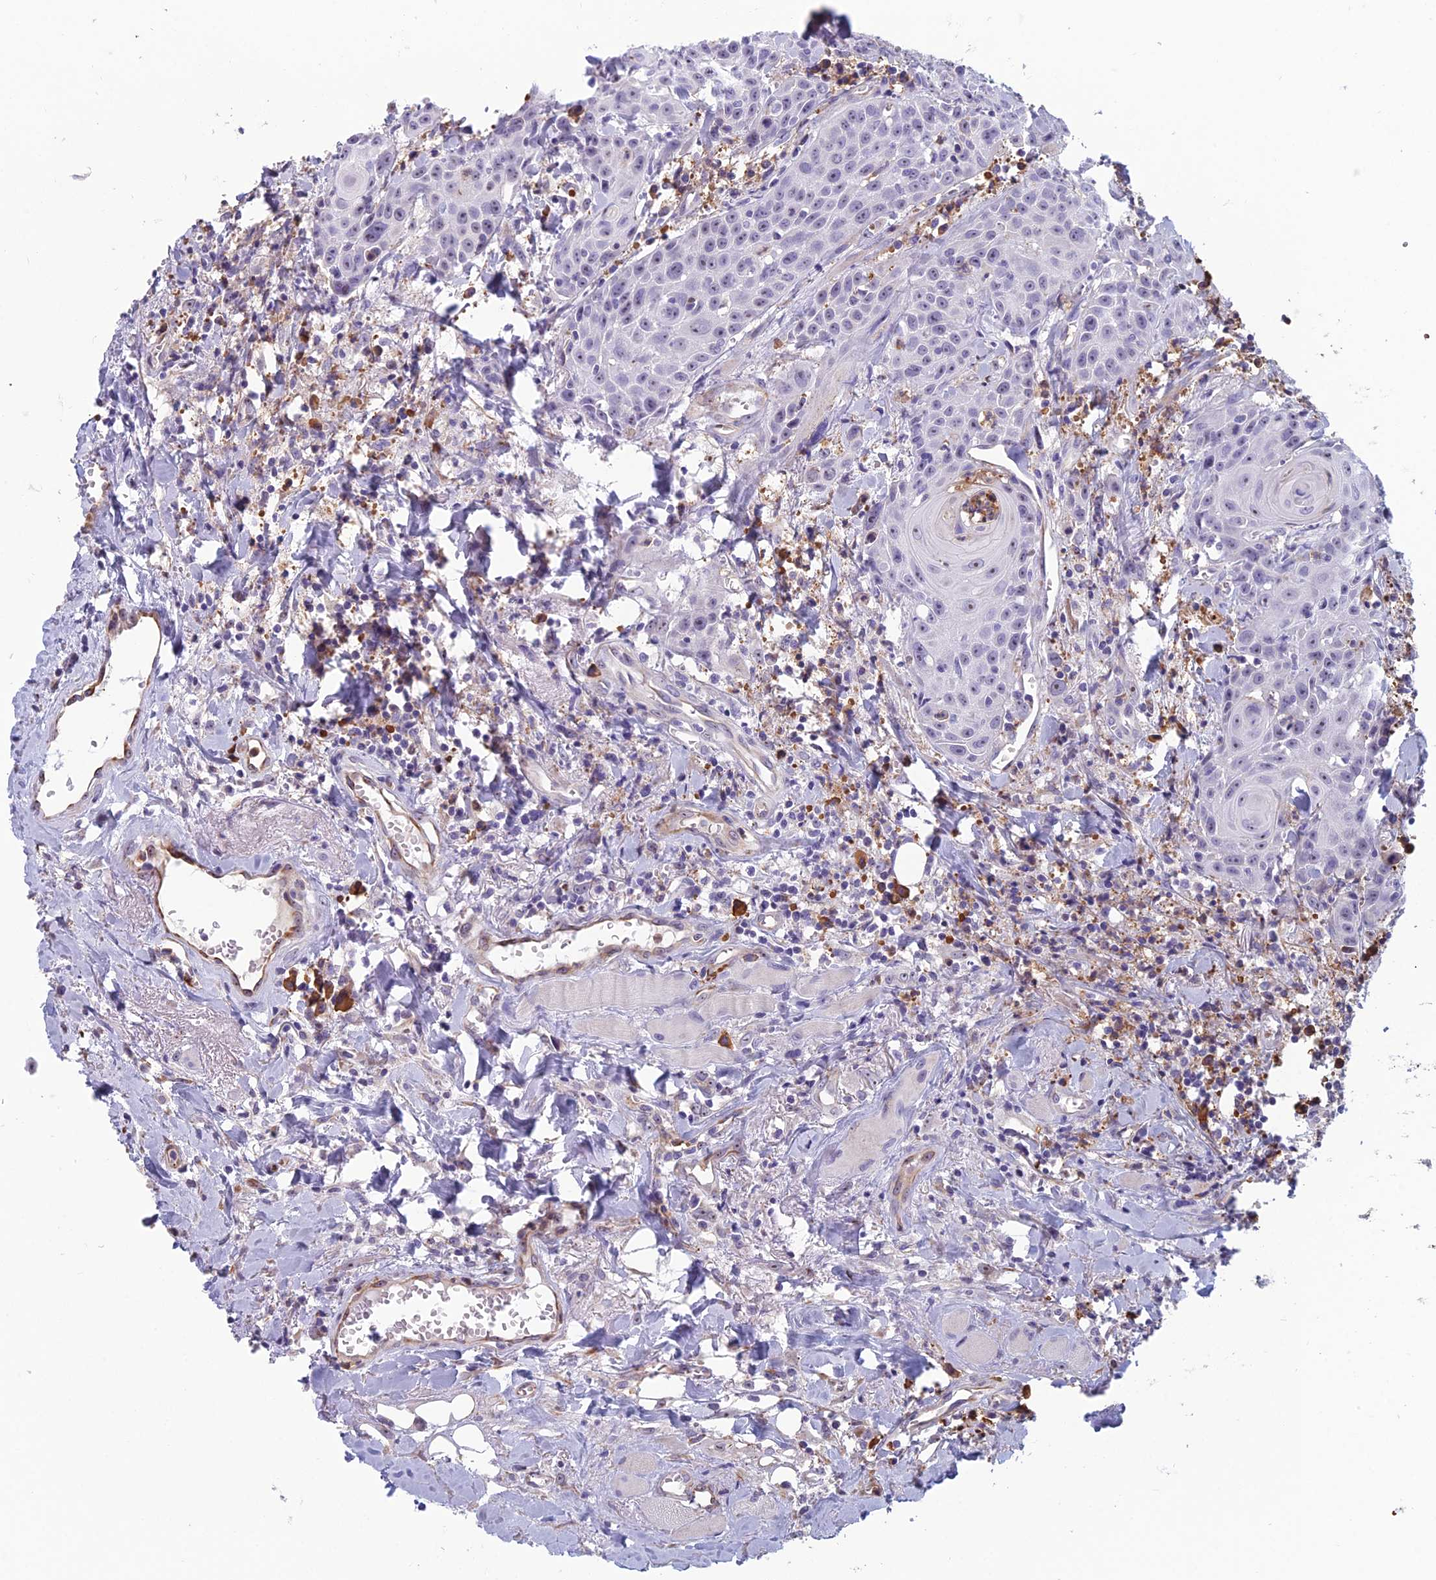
{"staining": {"intensity": "weak", "quantity": "<25%", "location": "nuclear"}, "tissue": "head and neck cancer", "cell_type": "Tumor cells", "image_type": "cancer", "snomed": [{"axis": "morphology", "description": "Squamous cell carcinoma, NOS"}, {"axis": "topography", "description": "Oral tissue"}, {"axis": "topography", "description": "Head-Neck"}], "caption": "This is an immunohistochemistry image of human head and neck cancer (squamous cell carcinoma). There is no staining in tumor cells.", "gene": "NOC2L", "patient": {"sex": "female", "age": 82}}